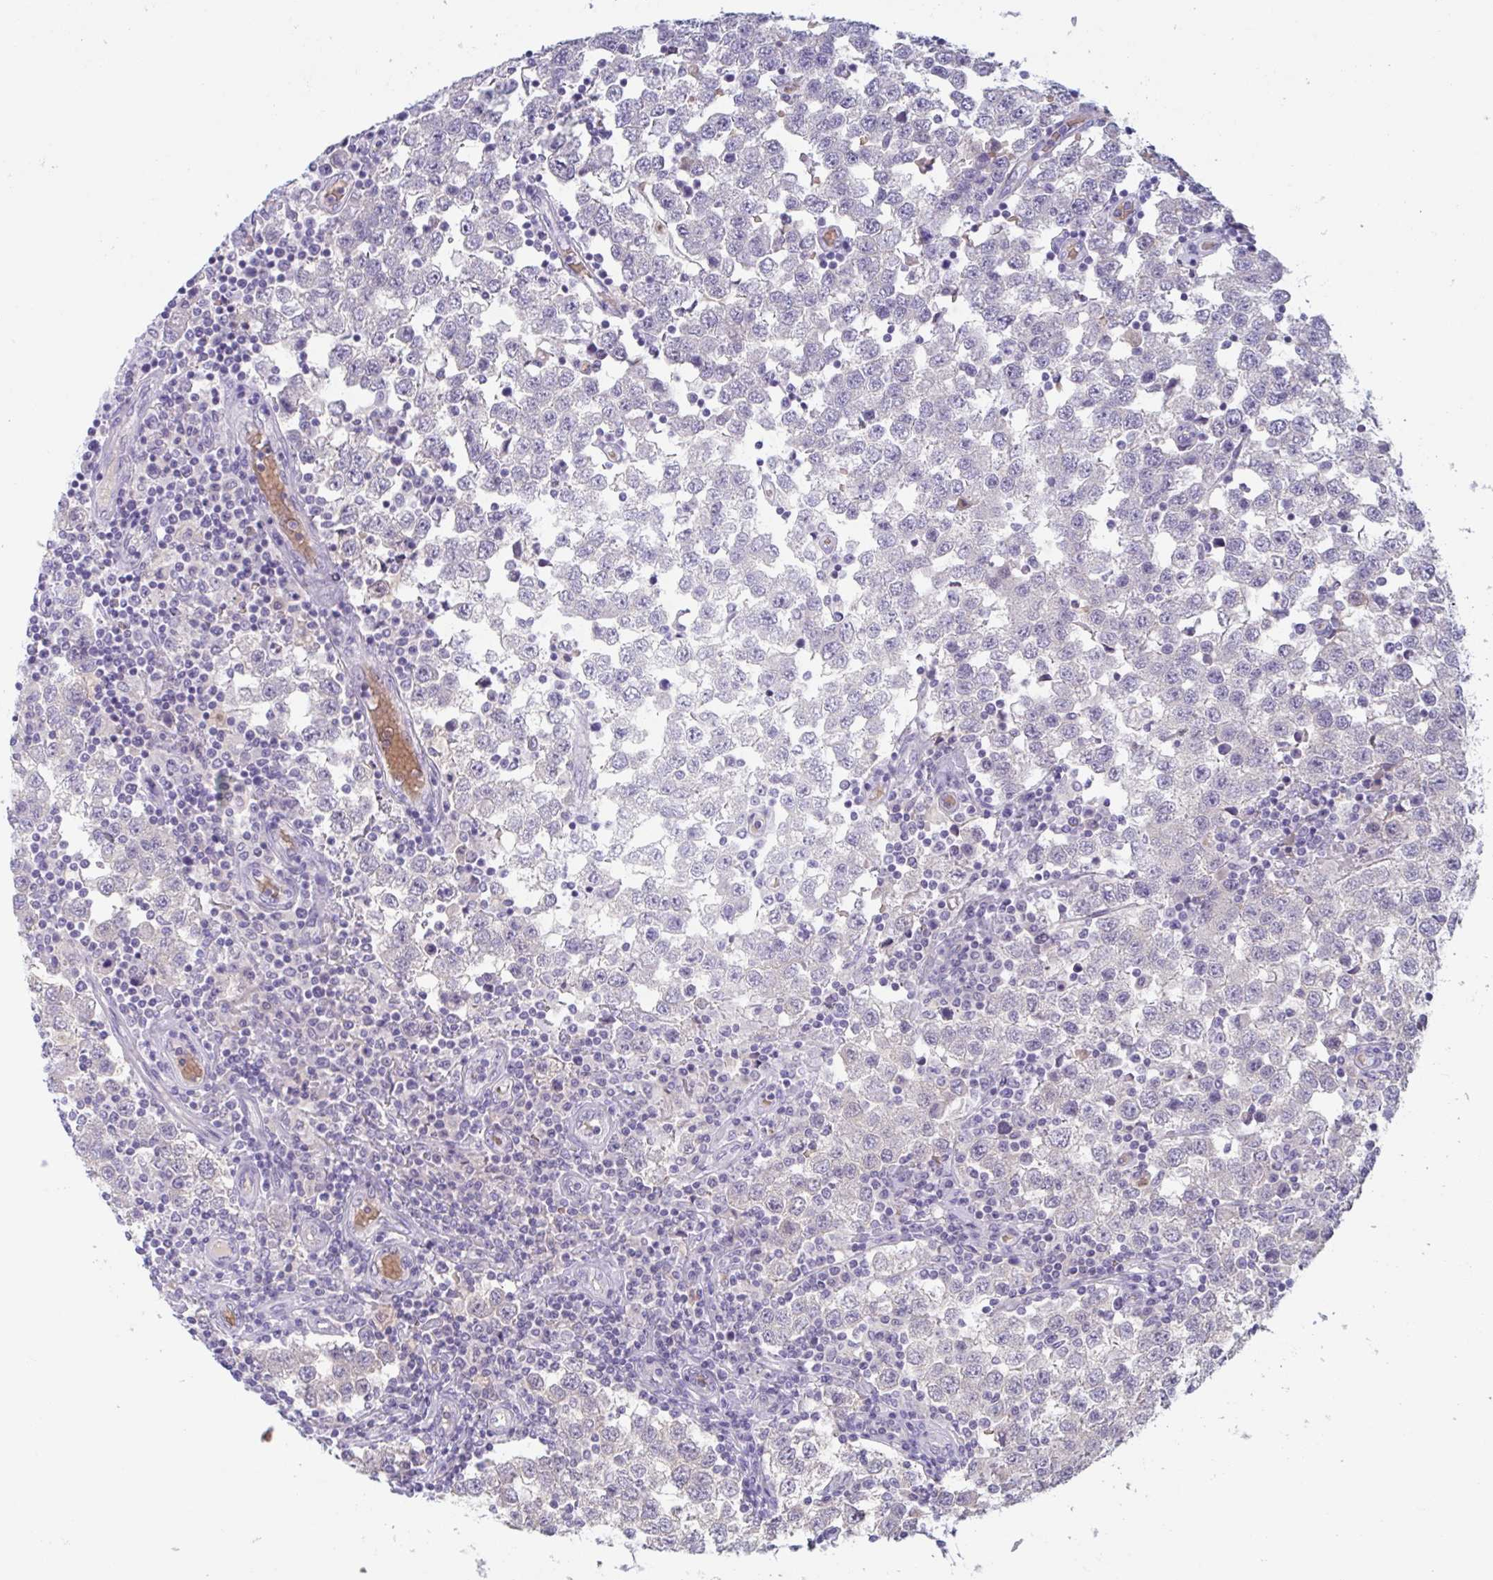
{"staining": {"intensity": "negative", "quantity": "none", "location": "none"}, "tissue": "testis cancer", "cell_type": "Tumor cells", "image_type": "cancer", "snomed": [{"axis": "morphology", "description": "Seminoma, NOS"}, {"axis": "topography", "description": "Testis"}], "caption": "Testis cancer (seminoma) stained for a protein using IHC exhibits no staining tumor cells.", "gene": "RHAG", "patient": {"sex": "male", "age": 34}}